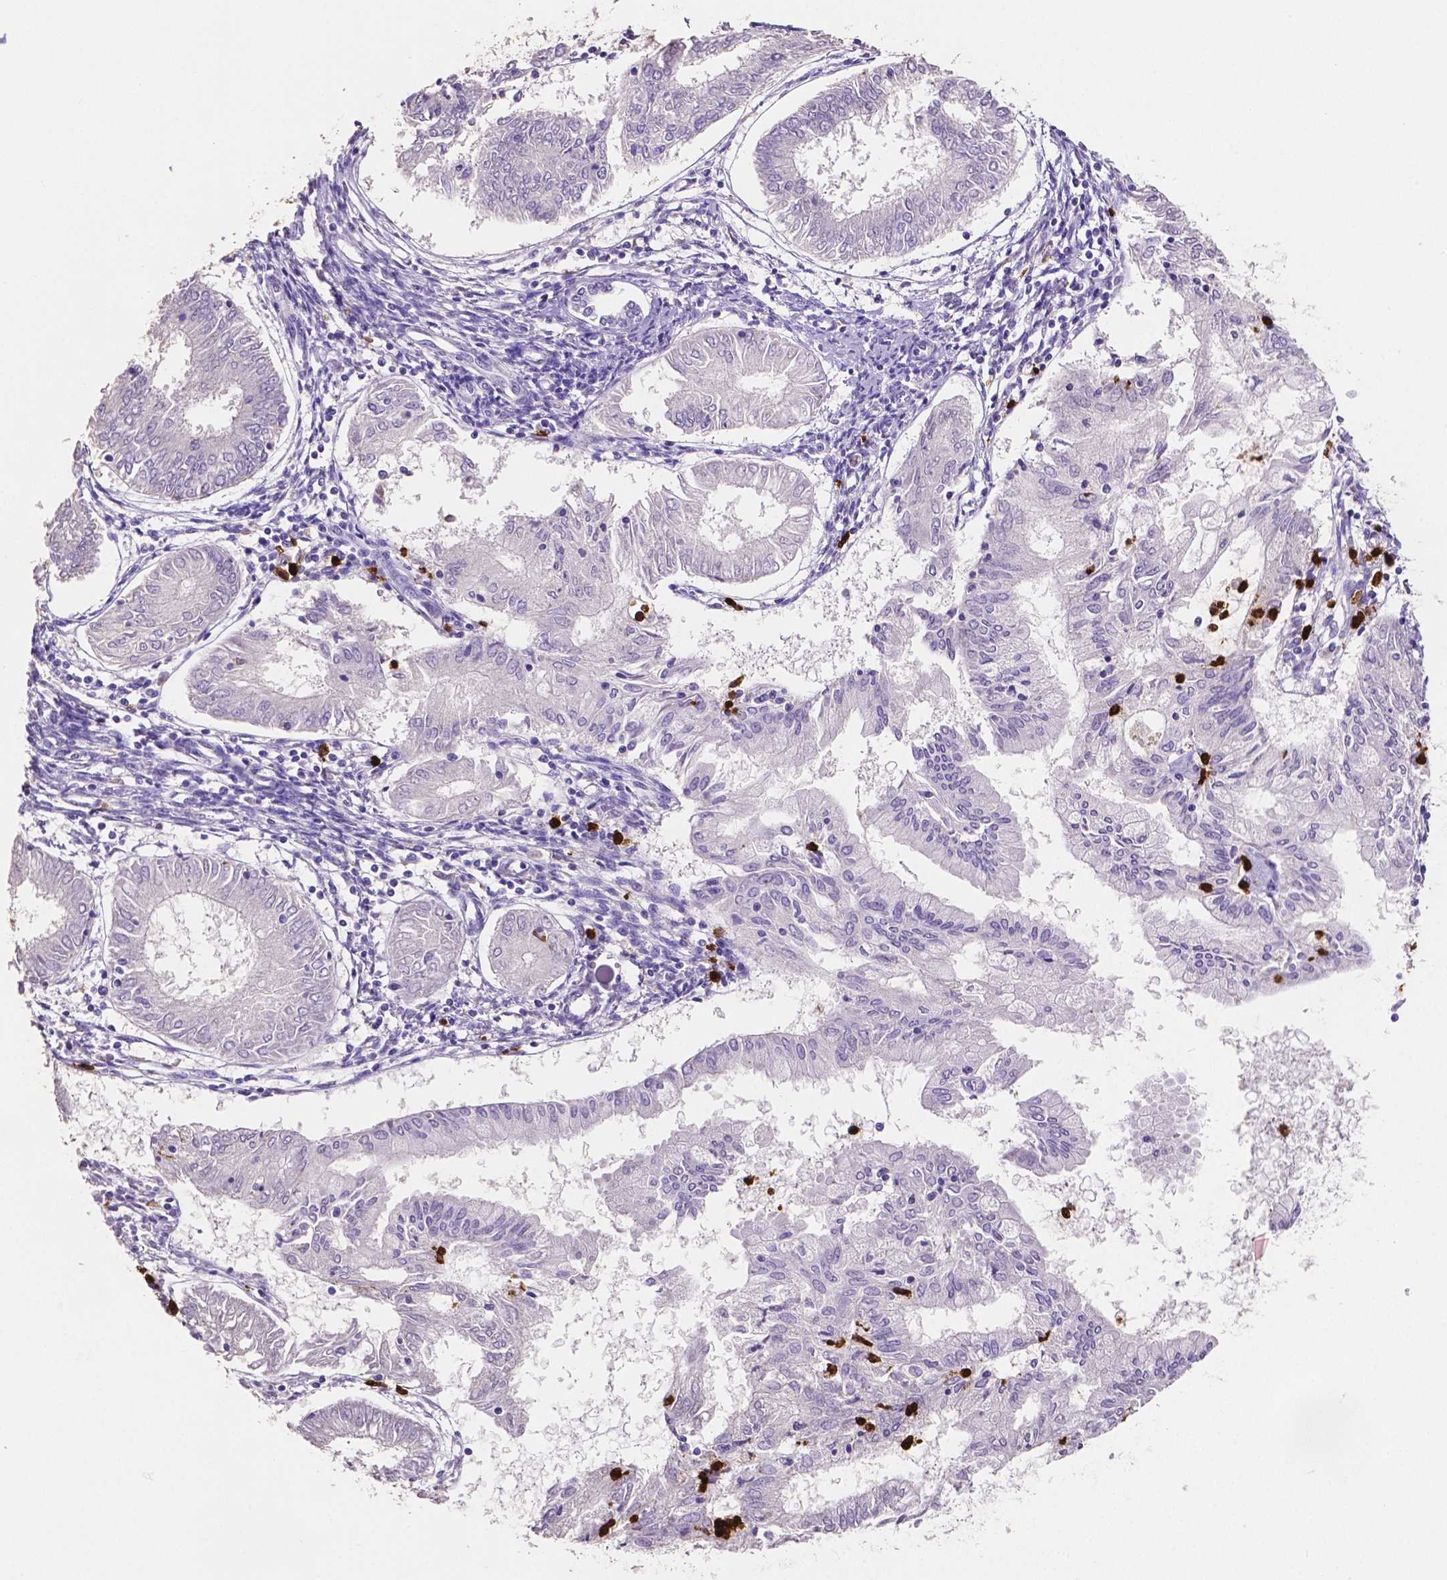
{"staining": {"intensity": "negative", "quantity": "none", "location": "none"}, "tissue": "endometrial cancer", "cell_type": "Tumor cells", "image_type": "cancer", "snomed": [{"axis": "morphology", "description": "Adenocarcinoma, NOS"}, {"axis": "topography", "description": "Endometrium"}], "caption": "An immunohistochemistry micrograph of adenocarcinoma (endometrial) is shown. There is no staining in tumor cells of adenocarcinoma (endometrial).", "gene": "MMP9", "patient": {"sex": "female", "age": 68}}